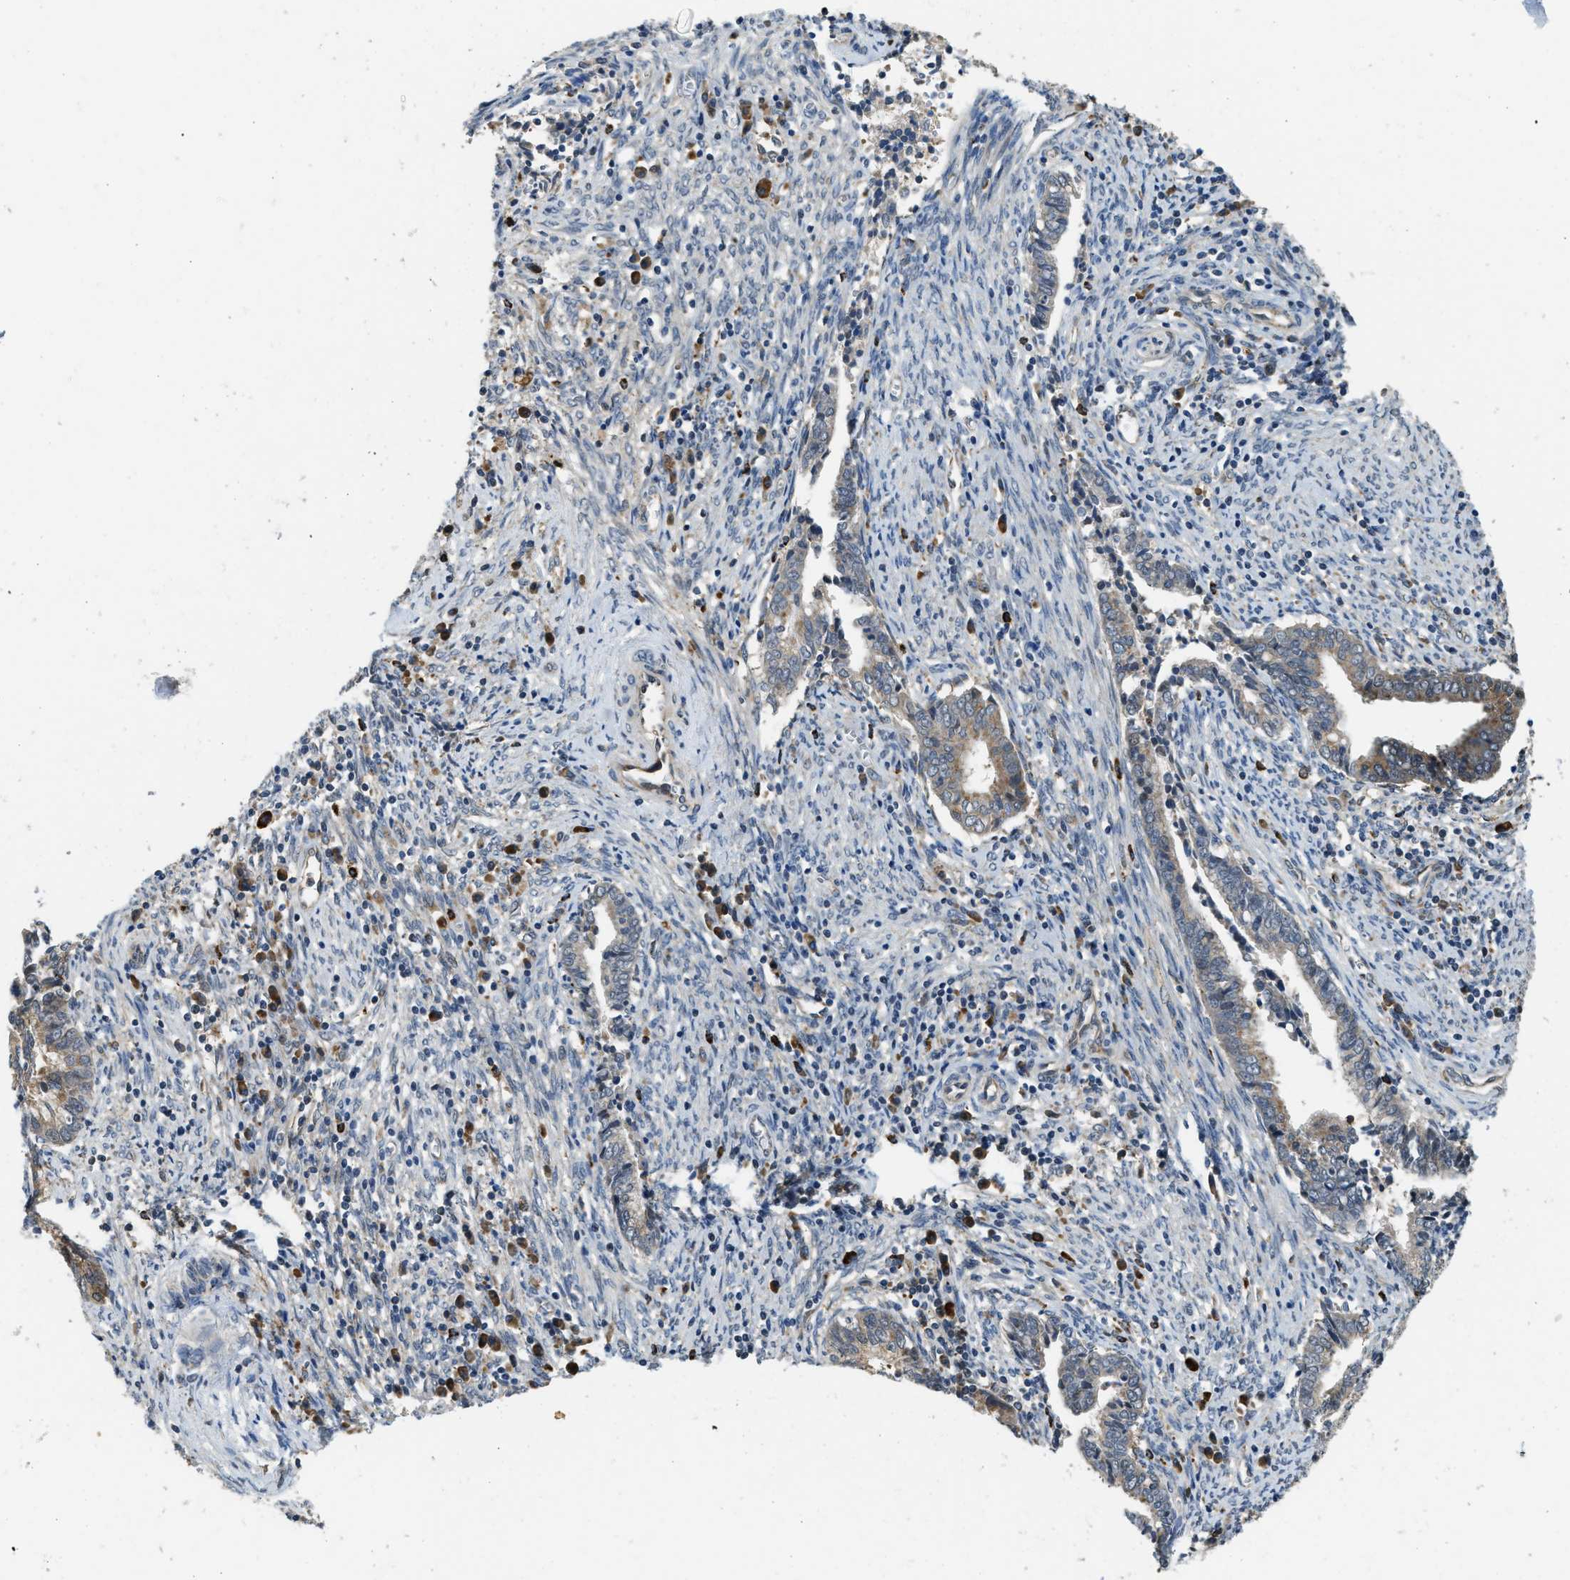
{"staining": {"intensity": "moderate", "quantity": ">75%", "location": "cytoplasmic/membranous"}, "tissue": "cervical cancer", "cell_type": "Tumor cells", "image_type": "cancer", "snomed": [{"axis": "morphology", "description": "Adenocarcinoma, NOS"}, {"axis": "topography", "description": "Cervix"}], "caption": "Tumor cells show medium levels of moderate cytoplasmic/membranous staining in approximately >75% of cells in human cervical cancer.", "gene": "STARD3NL", "patient": {"sex": "female", "age": 44}}